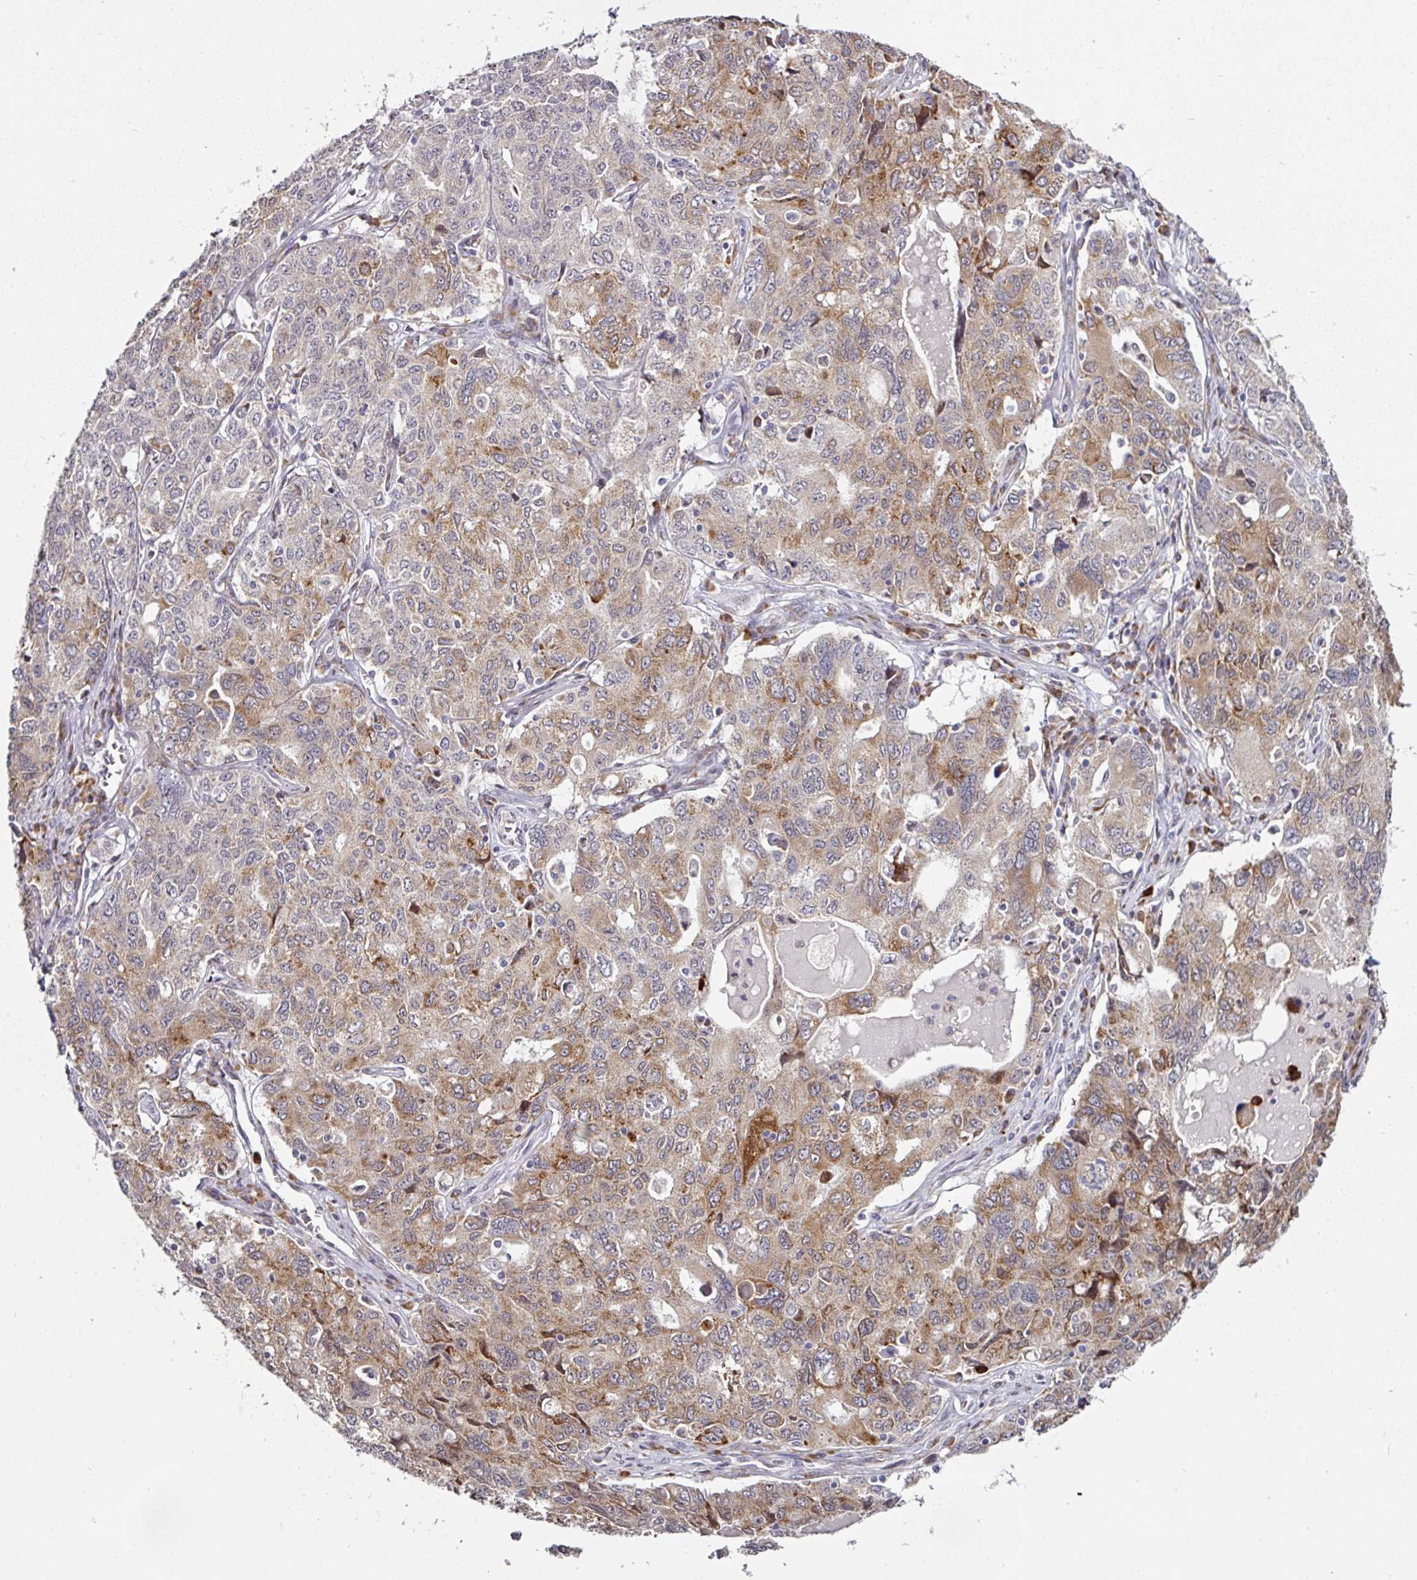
{"staining": {"intensity": "moderate", "quantity": ">75%", "location": "cytoplasmic/membranous"}, "tissue": "ovarian cancer", "cell_type": "Tumor cells", "image_type": "cancer", "snomed": [{"axis": "morphology", "description": "Carcinoma, endometroid"}, {"axis": "topography", "description": "Ovary"}], "caption": "DAB (3,3'-diaminobenzidine) immunohistochemical staining of human ovarian cancer exhibits moderate cytoplasmic/membranous protein staining in approximately >75% of tumor cells.", "gene": "APOLD1", "patient": {"sex": "female", "age": 62}}